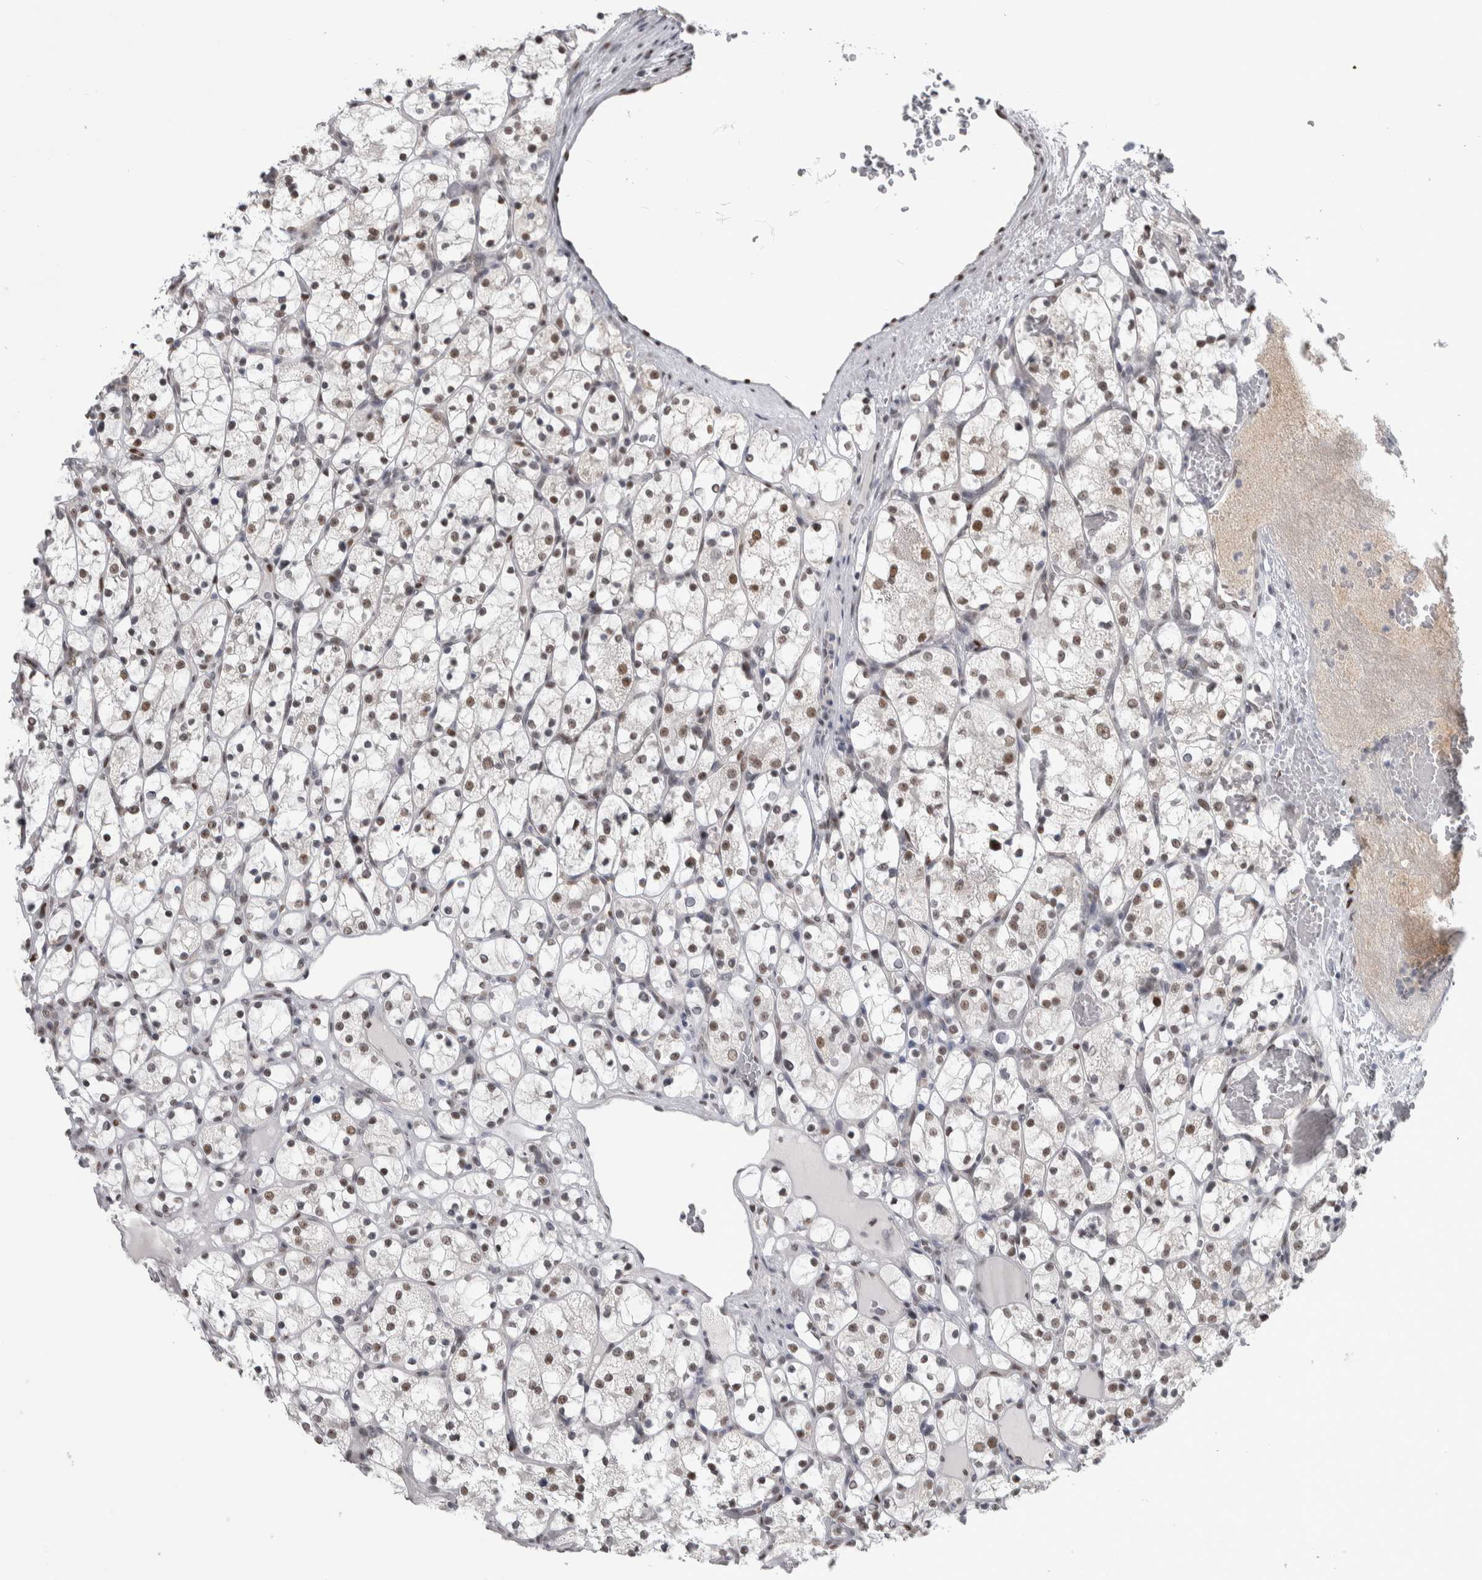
{"staining": {"intensity": "weak", "quantity": "25%-75%", "location": "nuclear"}, "tissue": "renal cancer", "cell_type": "Tumor cells", "image_type": "cancer", "snomed": [{"axis": "morphology", "description": "Adenocarcinoma, NOS"}, {"axis": "topography", "description": "Kidney"}], "caption": "Immunohistochemistry (IHC) of human renal cancer displays low levels of weak nuclear staining in approximately 25%-75% of tumor cells.", "gene": "HEXIM2", "patient": {"sex": "female", "age": 69}}